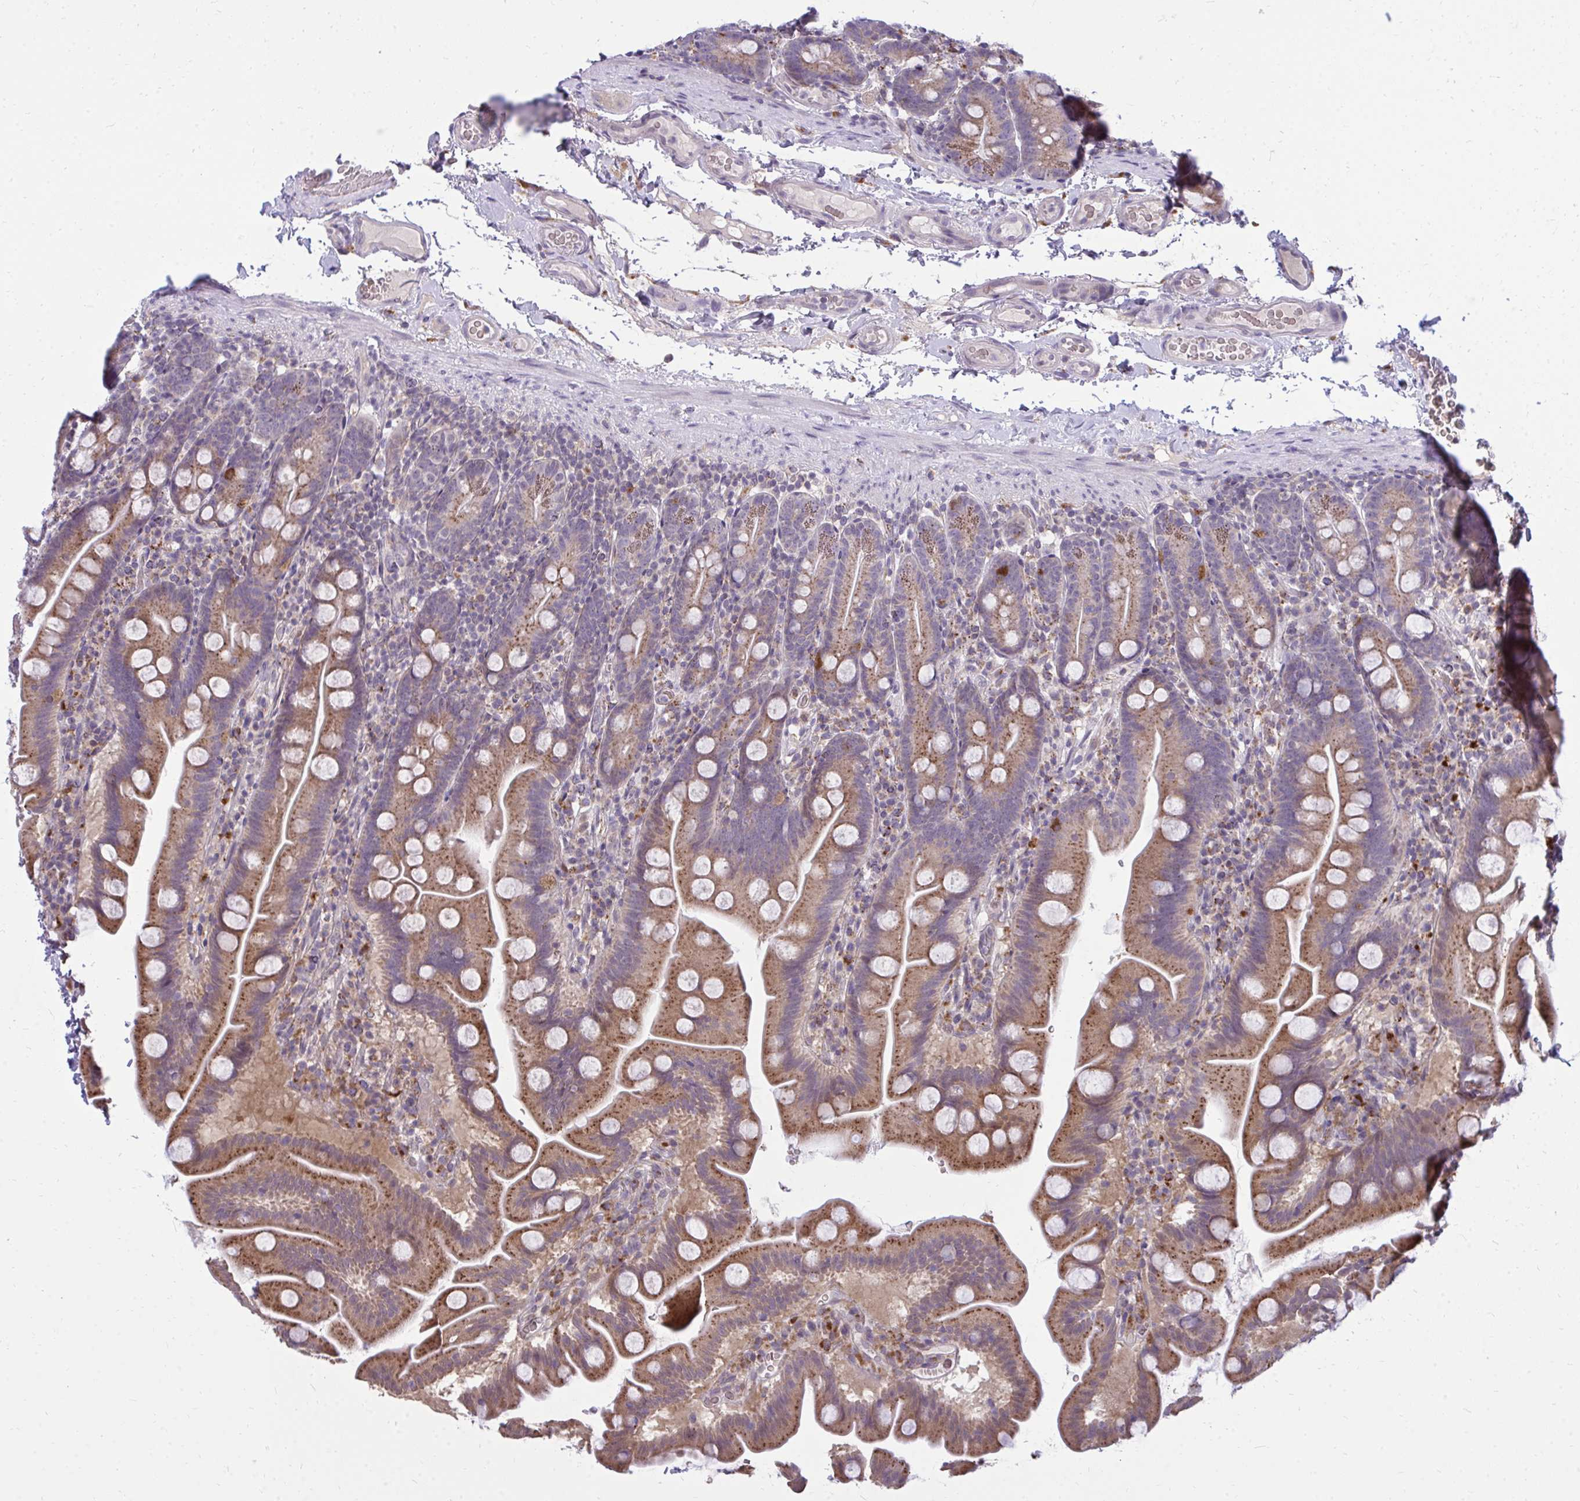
{"staining": {"intensity": "moderate", "quantity": "25%-75%", "location": "cytoplasmic/membranous"}, "tissue": "small intestine", "cell_type": "Glandular cells", "image_type": "normal", "snomed": [{"axis": "morphology", "description": "Normal tissue, NOS"}, {"axis": "topography", "description": "Small intestine"}], "caption": "This histopathology image shows immunohistochemistry (IHC) staining of normal human small intestine, with medium moderate cytoplasmic/membranous staining in approximately 25%-75% of glandular cells.", "gene": "ZSCAN25", "patient": {"sex": "female", "age": 68}}